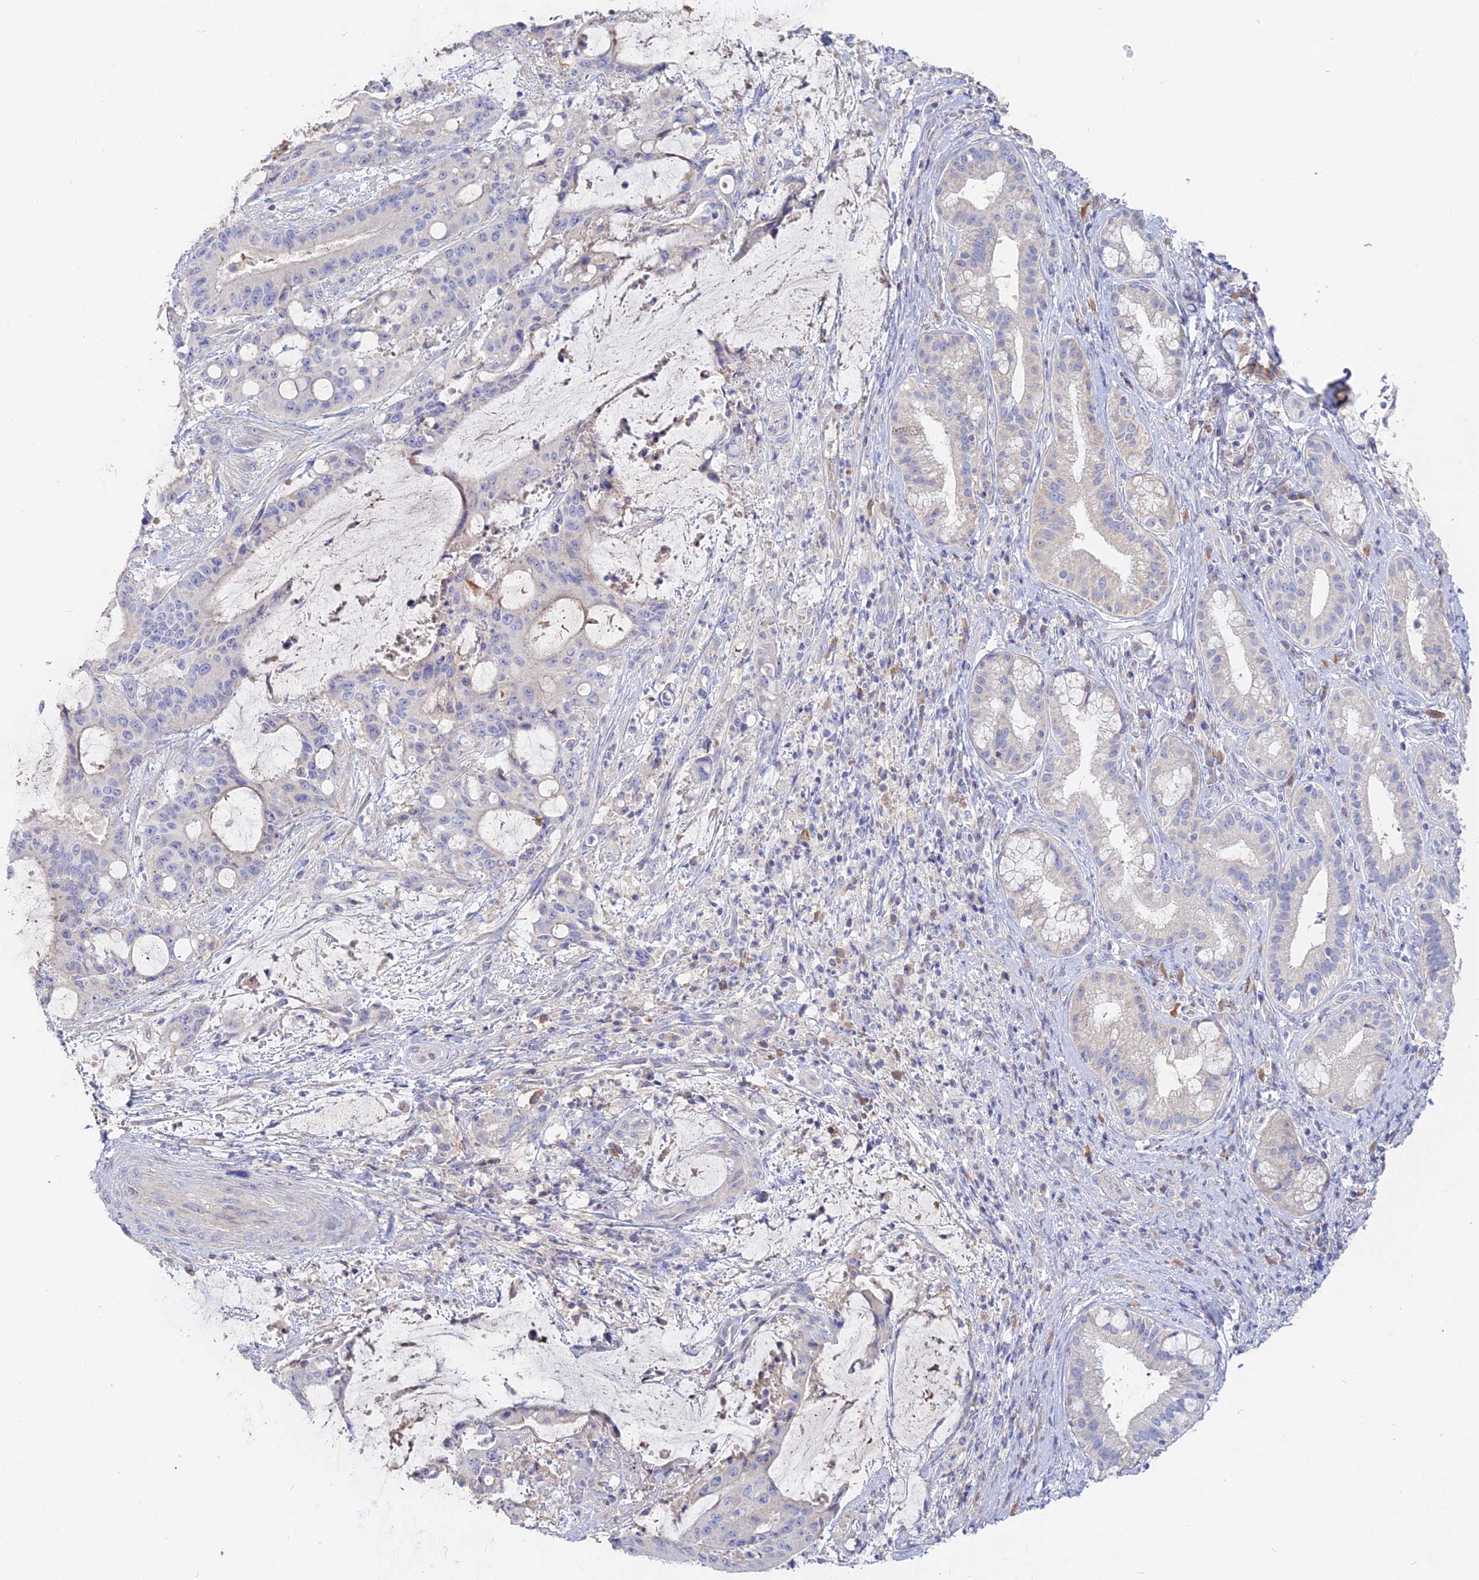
{"staining": {"intensity": "negative", "quantity": "none", "location": "none"}, "tissue": "liver cancer", "cell_type": "Tumor cells", "image_type": "cancer", "snomed": [{"axis": "morphology", "description": "Normal tissue, NOS"}, {"axis": "morphology", "description": "Cholangiocarcinoma"}, {"axis": "topography", "description": "Liver"}, {"axis": "topography", "description": "Peripheral nerve tissue"}], "caption": "Image shows no protein positivity in tumor cells of liver cancer tissue.", "gene": "ADGRA1", "patient": {"sex": "female", "age": 73}}